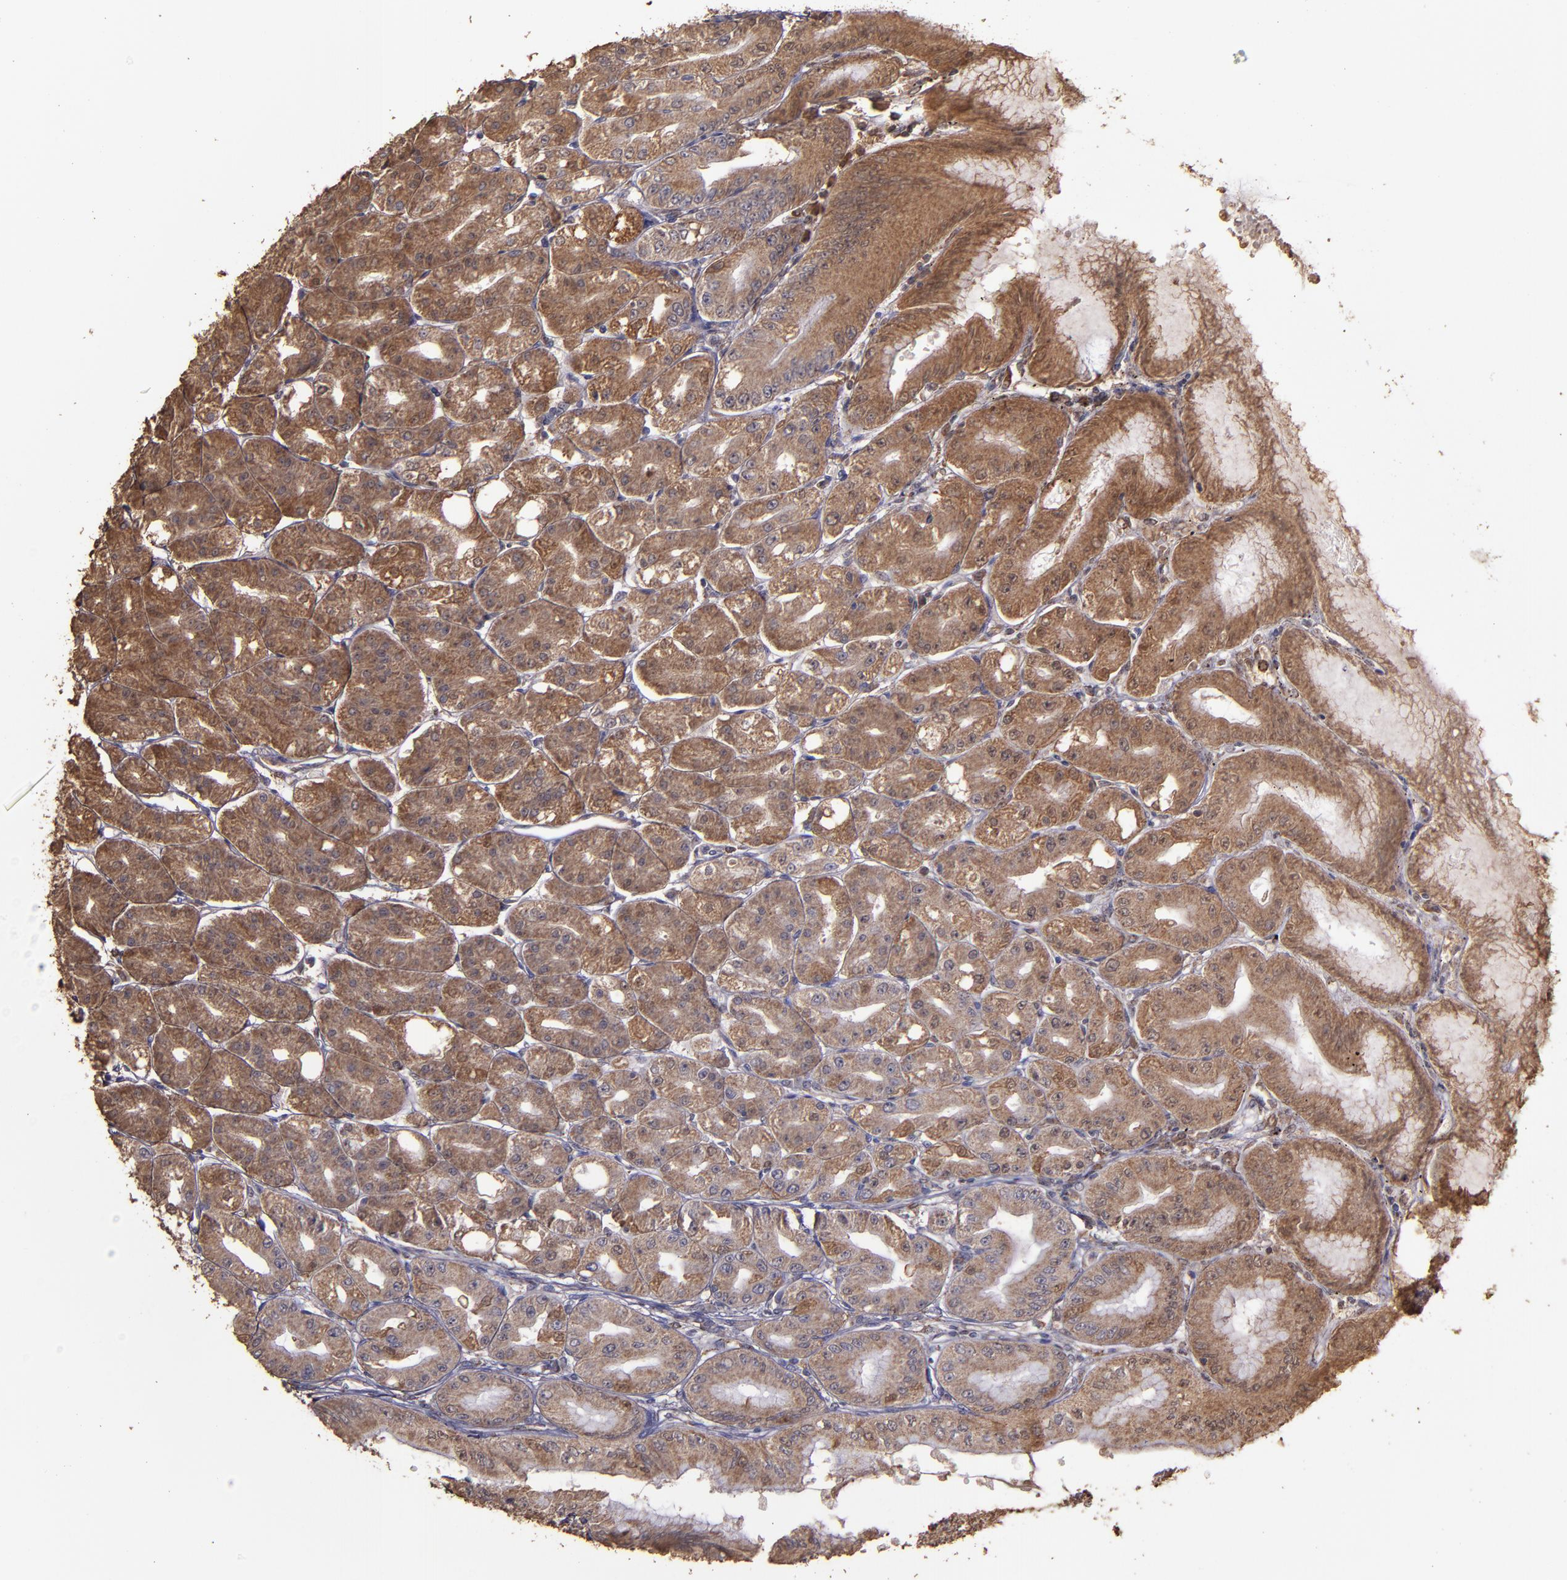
{"staining": {"intensity": "moderate", "quantity": ">75%", "location": "cytoplasmic/membranous"}, "tissue": "stomach", "cell_type": "Glandular cells", "image_type": "normal", "snomed": [{"axis": "morphology", "description": "Normal tissue, NOS"}, {"axis": "topography", "description": "Stomach, lower"}], "caption": "Protein analysis of benign stomach displays moderate cytoplasmic/membranous expression in about >75% of glandular cells.", "gene": "HECTD1", "patient": {"sex": "male", "age": 71}}